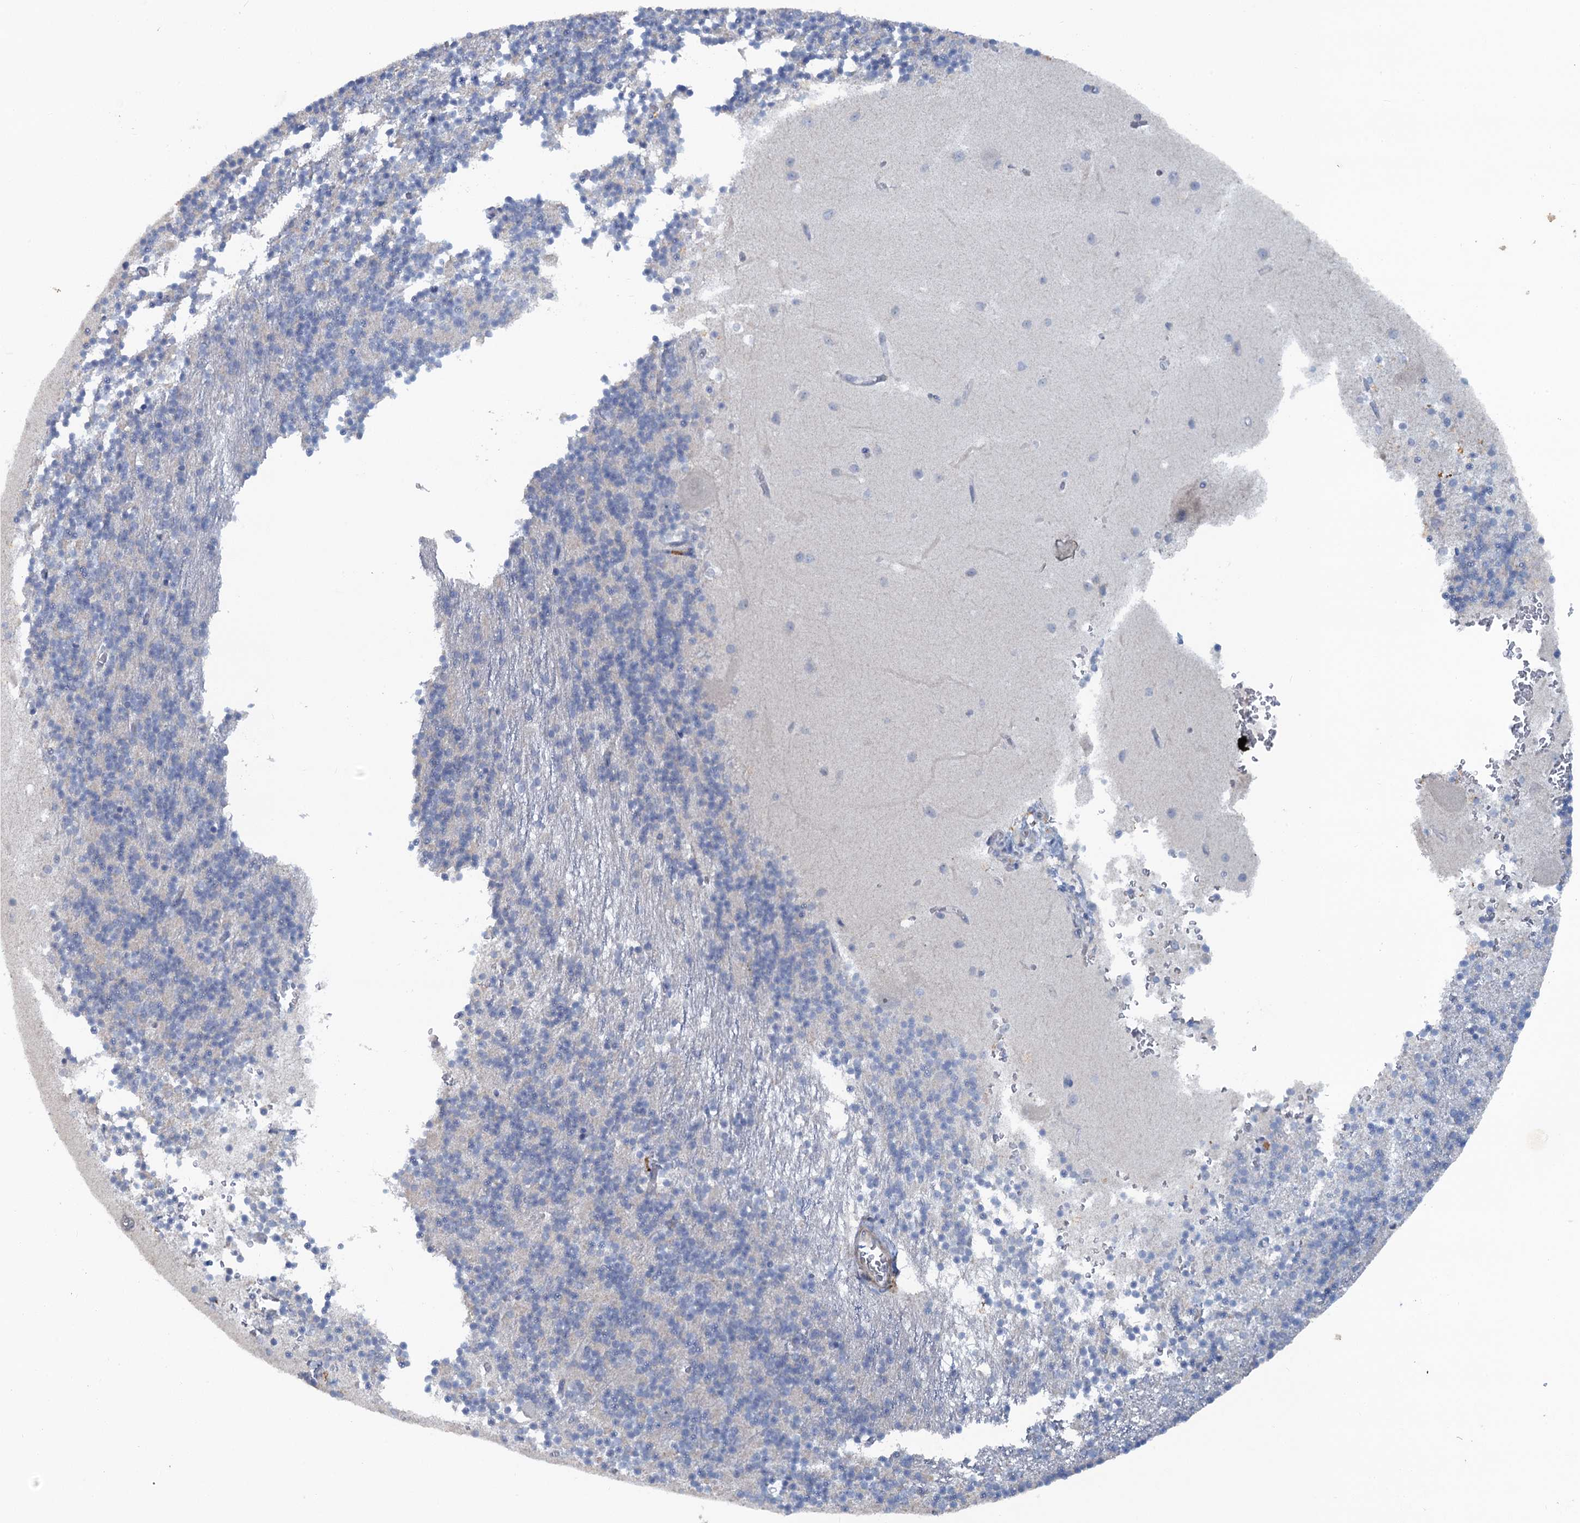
{"staining": {"intensity": "negative", "quantity": "none", "location": "none"}, "tissue": "cerebellum", "cell_type": "Cells in granular layer", "image_type": "normal", "snomed": [{"axis": "morphology", "description": "Normal tissue, NOS"}, {"axis": "topography", "description": "Cerebellum"}], "caption": "Cells in granular layer are negative for protein expression in benign human cerebellum.", "gene": "MYO16", "patient": {"sex": "male", "age": 54}}